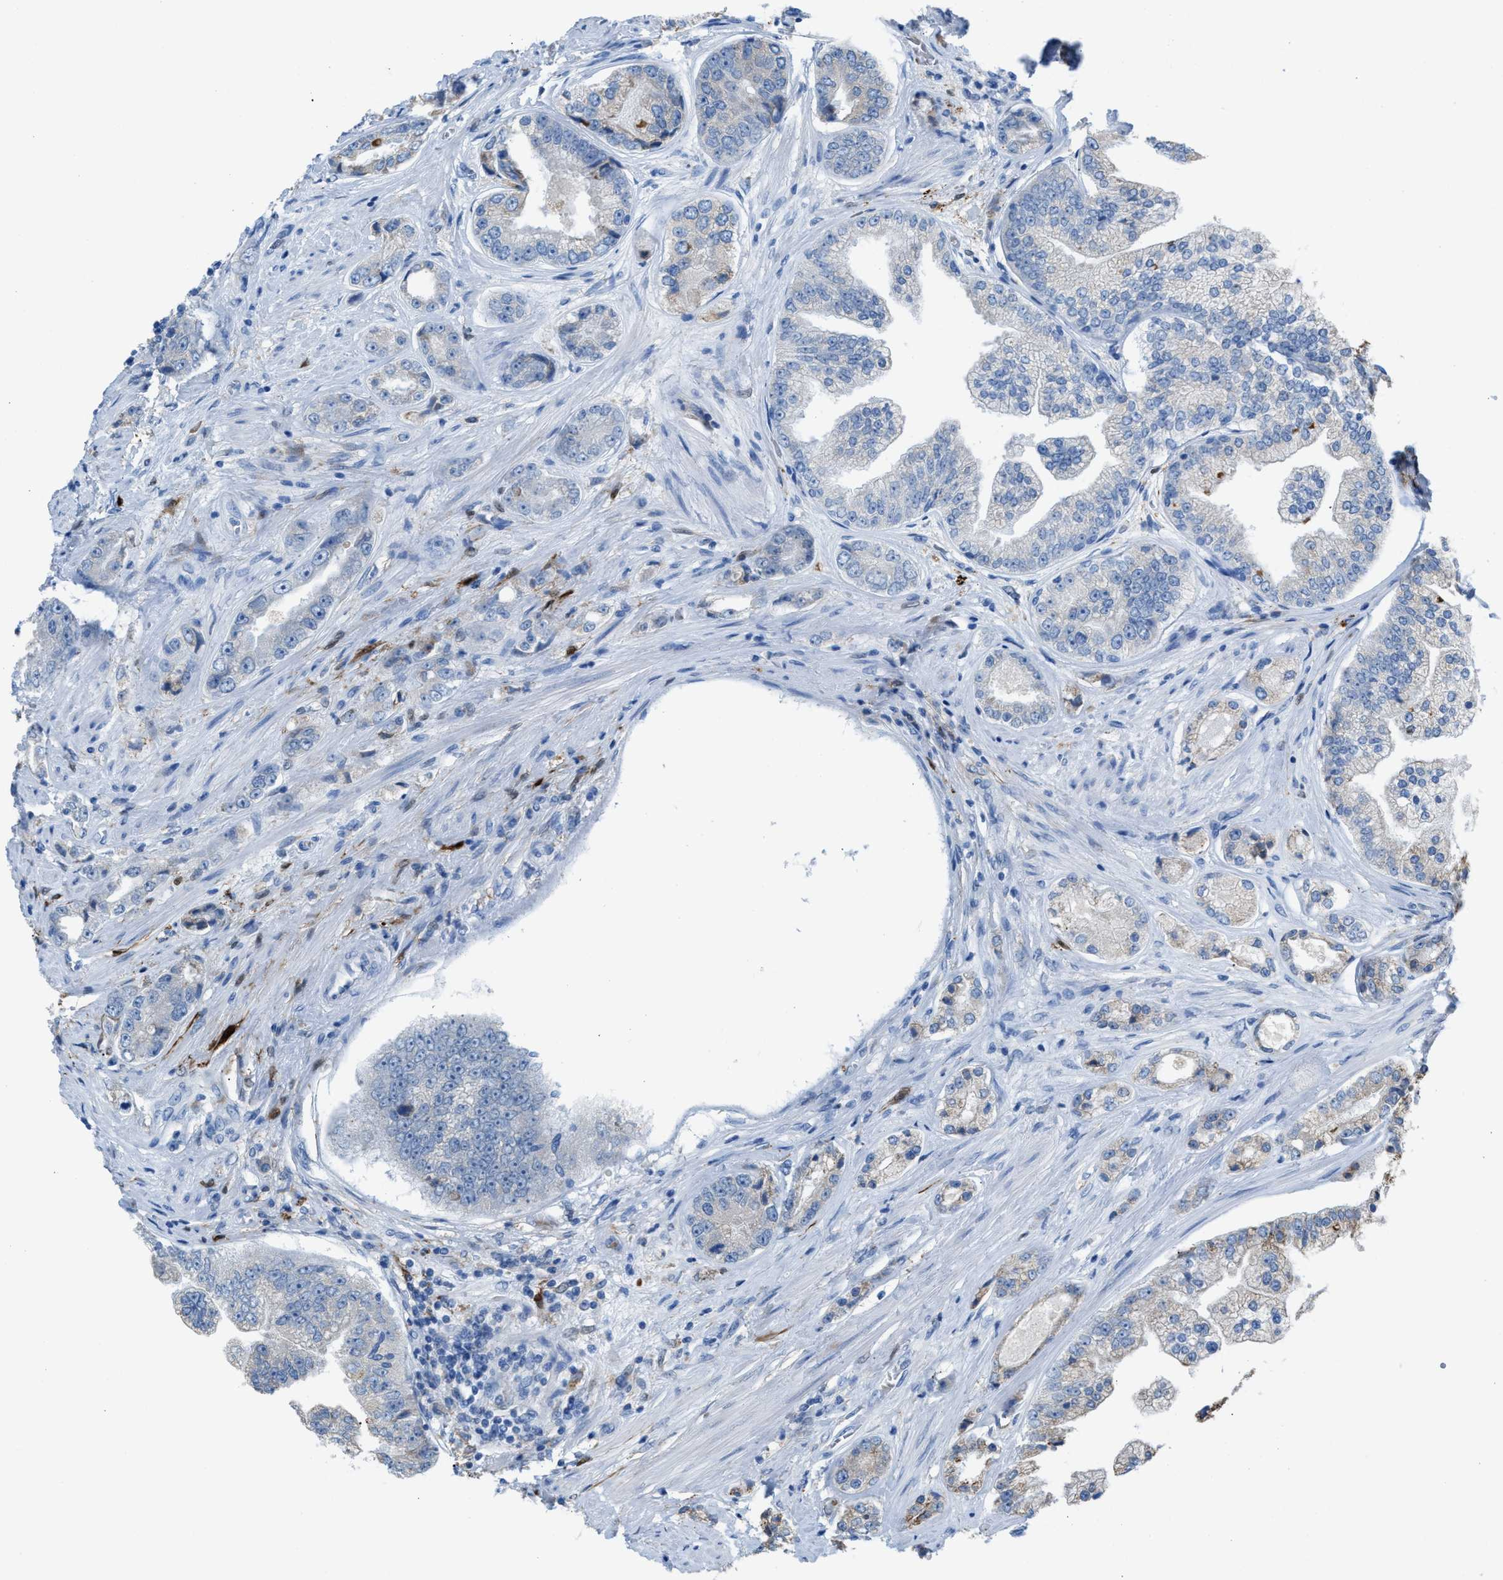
{"staining": {"intensity": "negative", "quantity": "none", "location": "none"}, "tissue": "prostate cancer", "cell_type": "Tumor cells", "image_type": "cancer", "snomed": [{"axis": "morphology", "description": "Adenocarcinoma, High grade"}, {"axis": "topography", "description": "Prostate"}], "caption": "The IHC histopathology image has no significant staining in tumor cells of prostate cancer (adenocarcinoma (high-grade)) tissue. (Brightfield microscopy of DAB (3,3'-diaminobenzidine) immunohistochemistry at high magnification).", "gene": "CA3", "patient": {"sex": "male", "age": 61}}